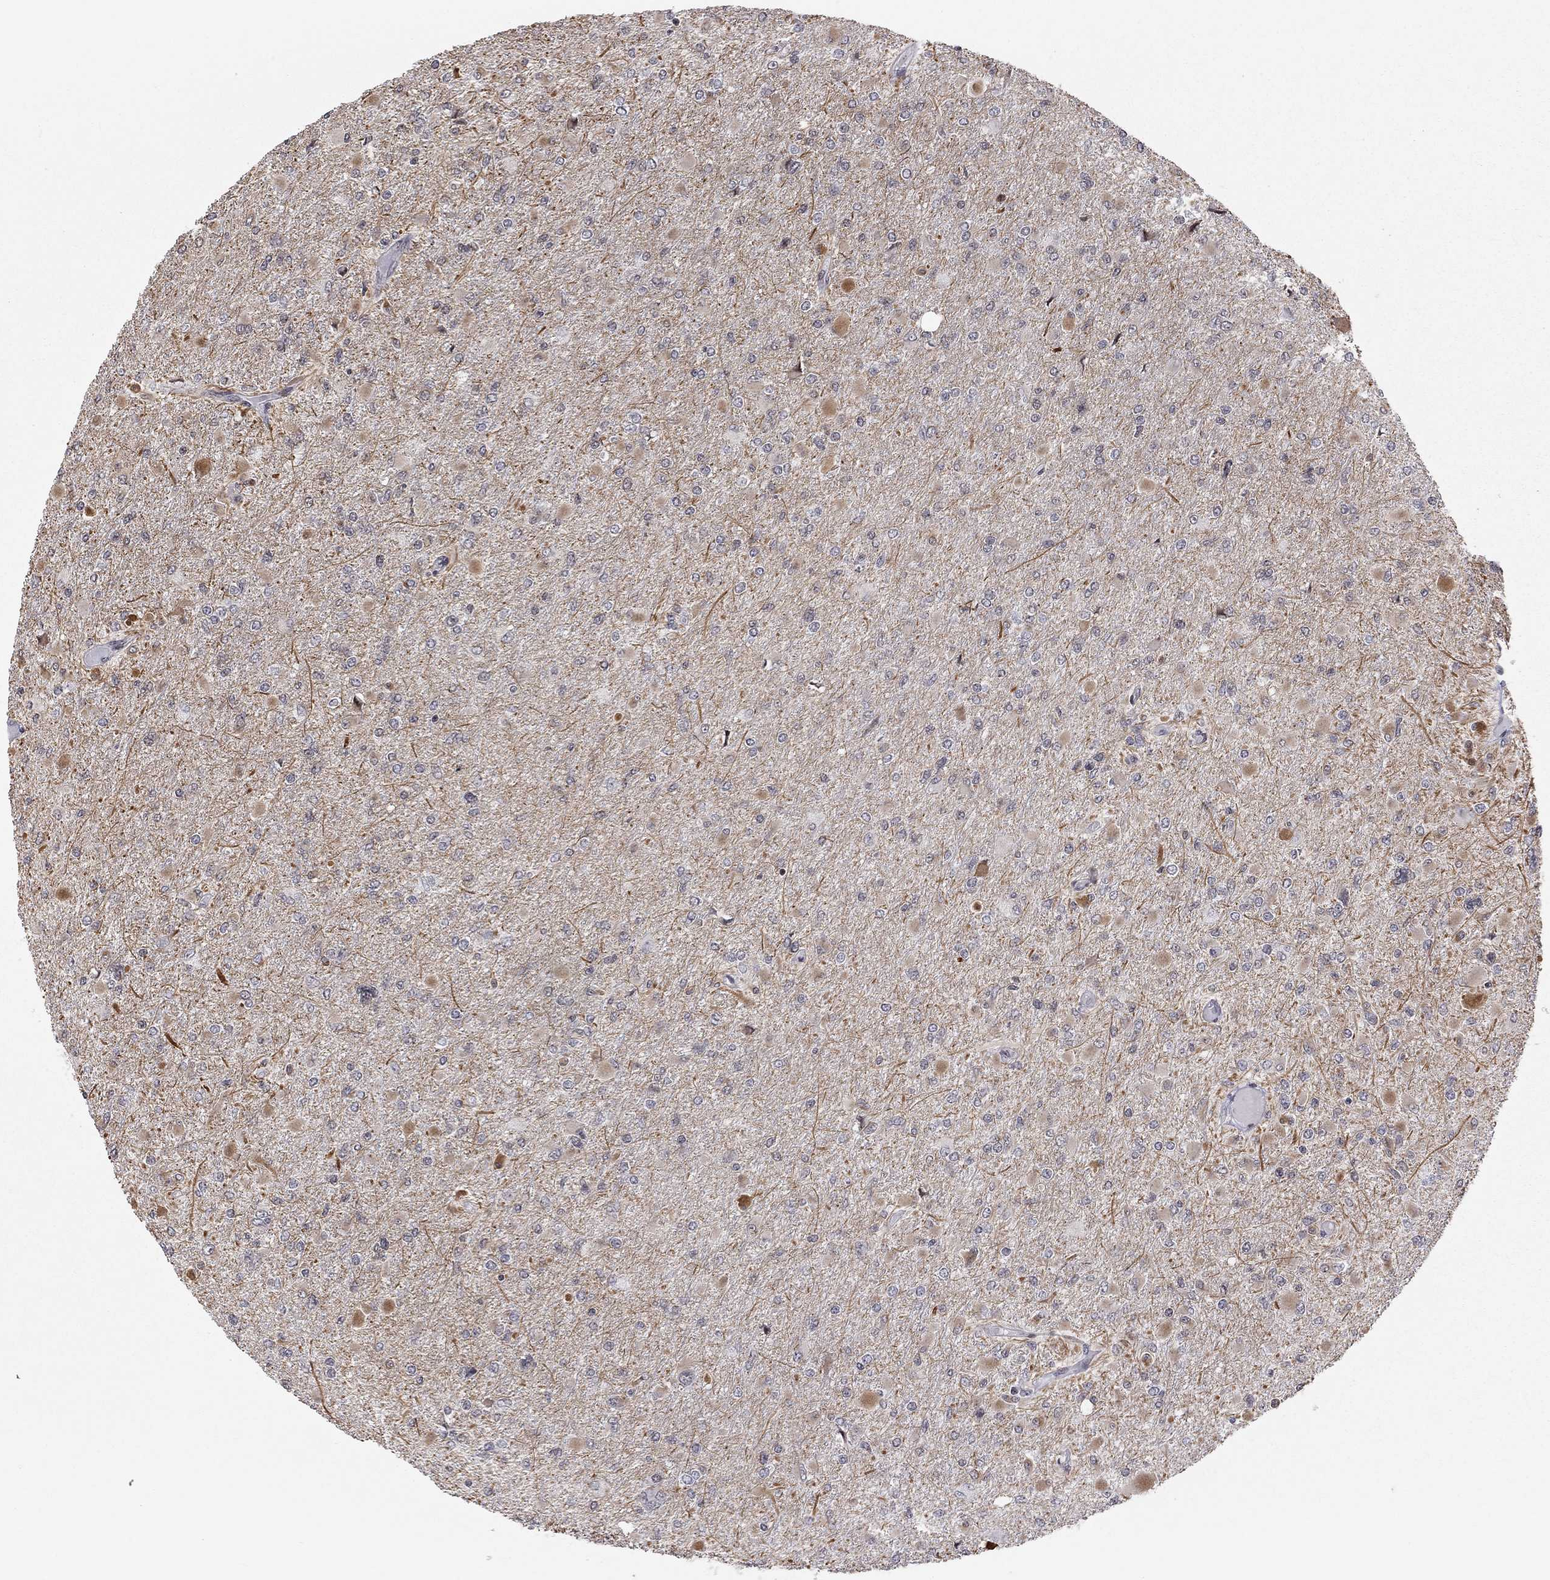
{"staining": {"intensity": "negative", "quantity": "none", "location": "none"}, "tissue": "glioma", "cell_type": "Tumor cells", "image_type": "cancer", "snomed": [{"axis": "morphology", "description": "Glioma, malignant, High grade"}, {"axis": "topography", "description": "Cerebral cortex"}], "caption": "Immunohistochemistry histopathology image of human malignant glioma (high-grade) stained for a protein (brown), which displays no expression in tumor cells.", "gene": "MTNR1B", "patient": {"sex": "female", "age": 36}}